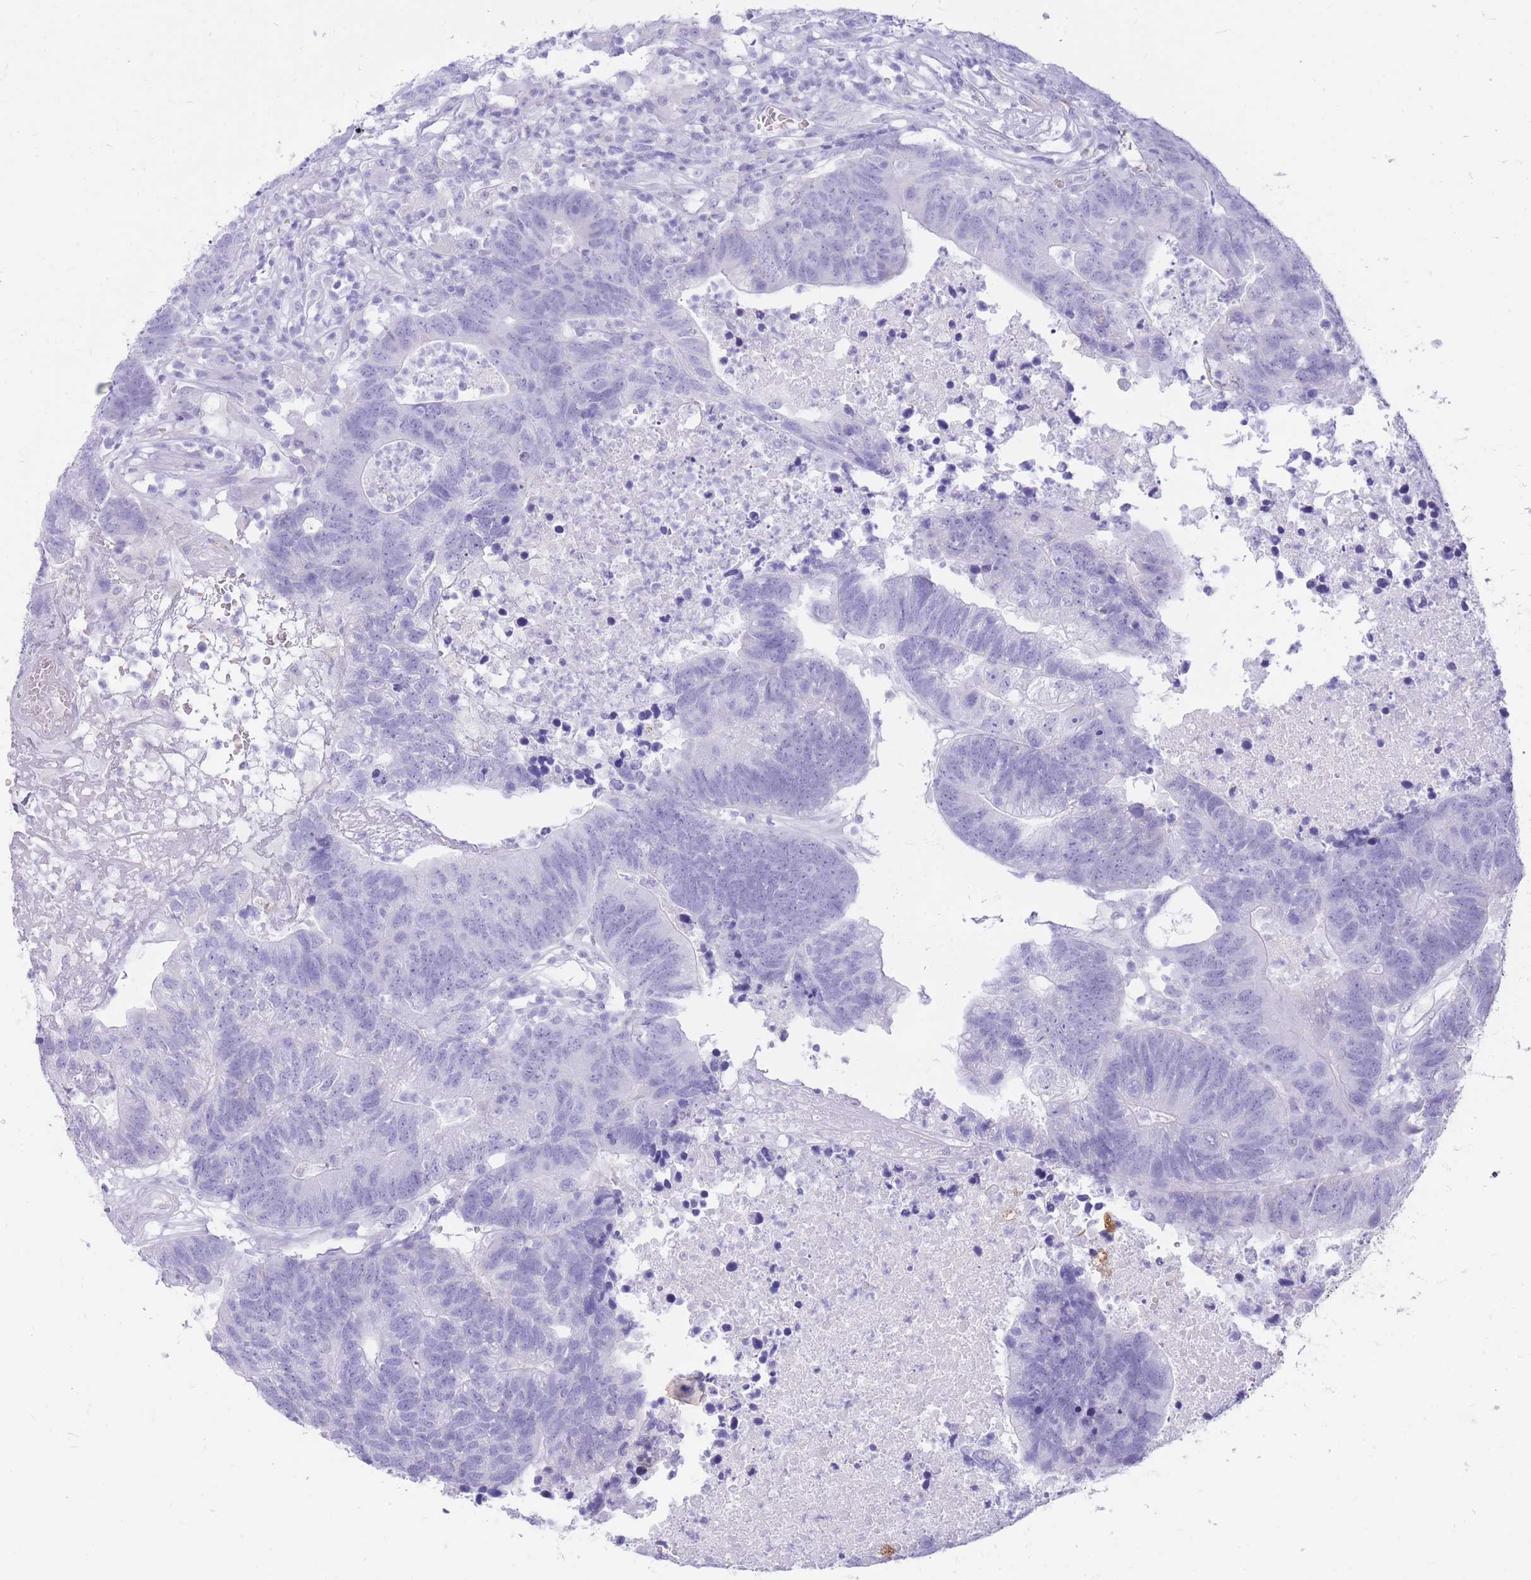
{"staining": {"intensity": "negative", "quantity": "none", "location": "none"}, "tissue": "colorectal cancer", "cell_type": "Tumor cells", "image_type": "cancer", "snomed": [{"axis": "morphology", "description": "Adenocarcinoma, NOS"}, {"axis": "topography", "description": "Colon"}], "caption": "High magnification brightfield microscopy of colorectal cancer stained with DAB (3,3'-diaminobenzidine) (brown) and counterstained with hematoxylin (blue): tumor cells show no significant staining. (DAB immunohistochemistry (IHC), high magnification).", "gene": "CYP21A2", "patient": {"sex": "female", "age": 48}}